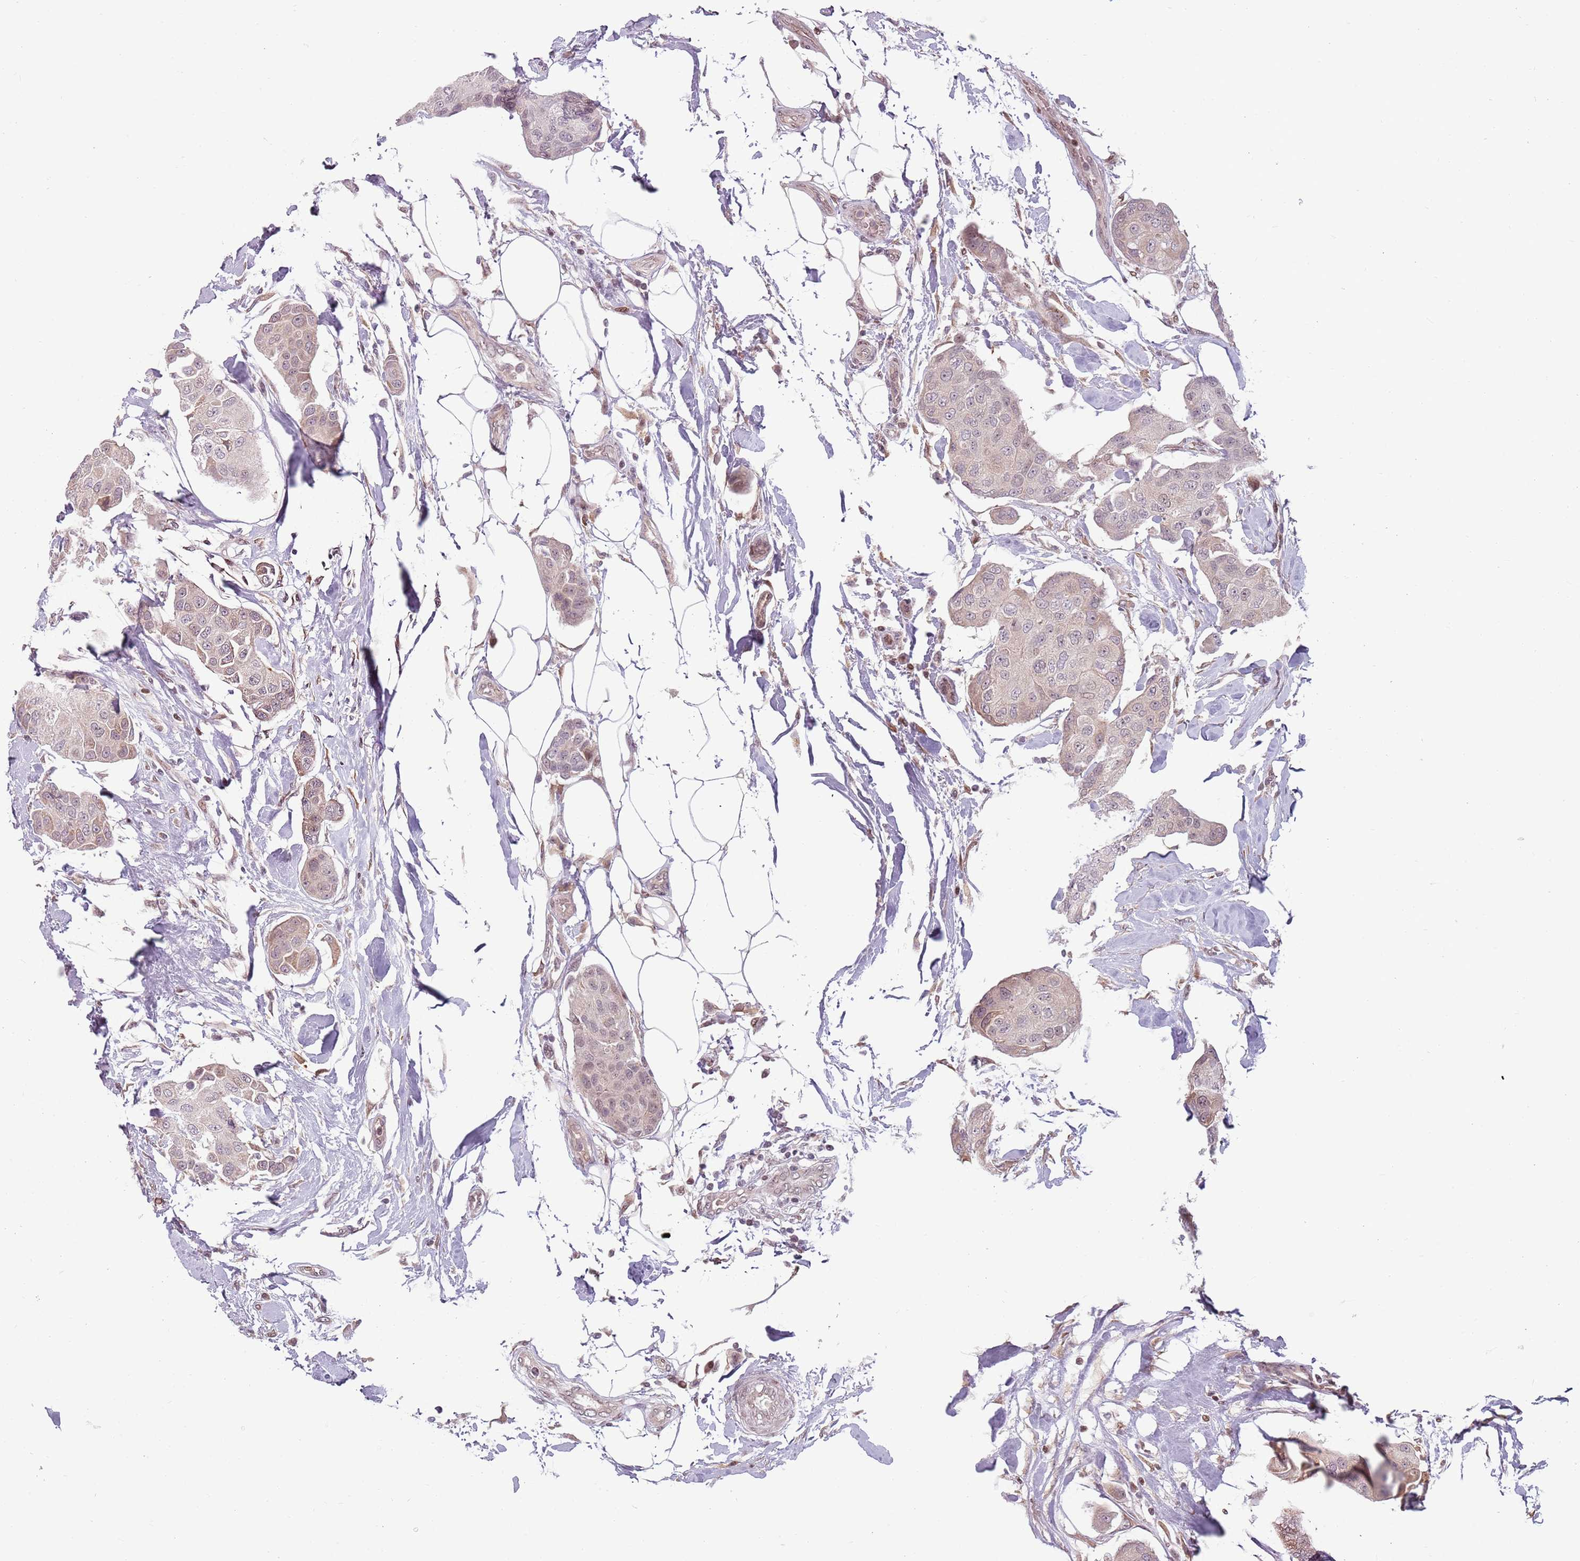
{"staining": {"intensity": "weak", "quantity": ">75%", "location": "cytoplasmic/membranous,nuclear"}, "tissue": "breast cancer", "cell_type": "Tumor cells", "image_type": "cancer", "snomed": [{"axis": "morphology", "description": "Duct carcinoma"}, {"axis": "topography", "description": "Breast"}, {"axis": "topography", "description": "Lymph node"}], "caption": "Breast cancer (intraductal carcinoma) tissue demonstrates weak cytoplasmic/membranous and nuclear expression in approximately >75% of tumor cells The staining was performed using DAB, with brown indicating positive protein expression. Nuclei are stained blue with hematoxylin.", "gene": "ADGRG1", "patient": {"sex": "female", "age": 80}}